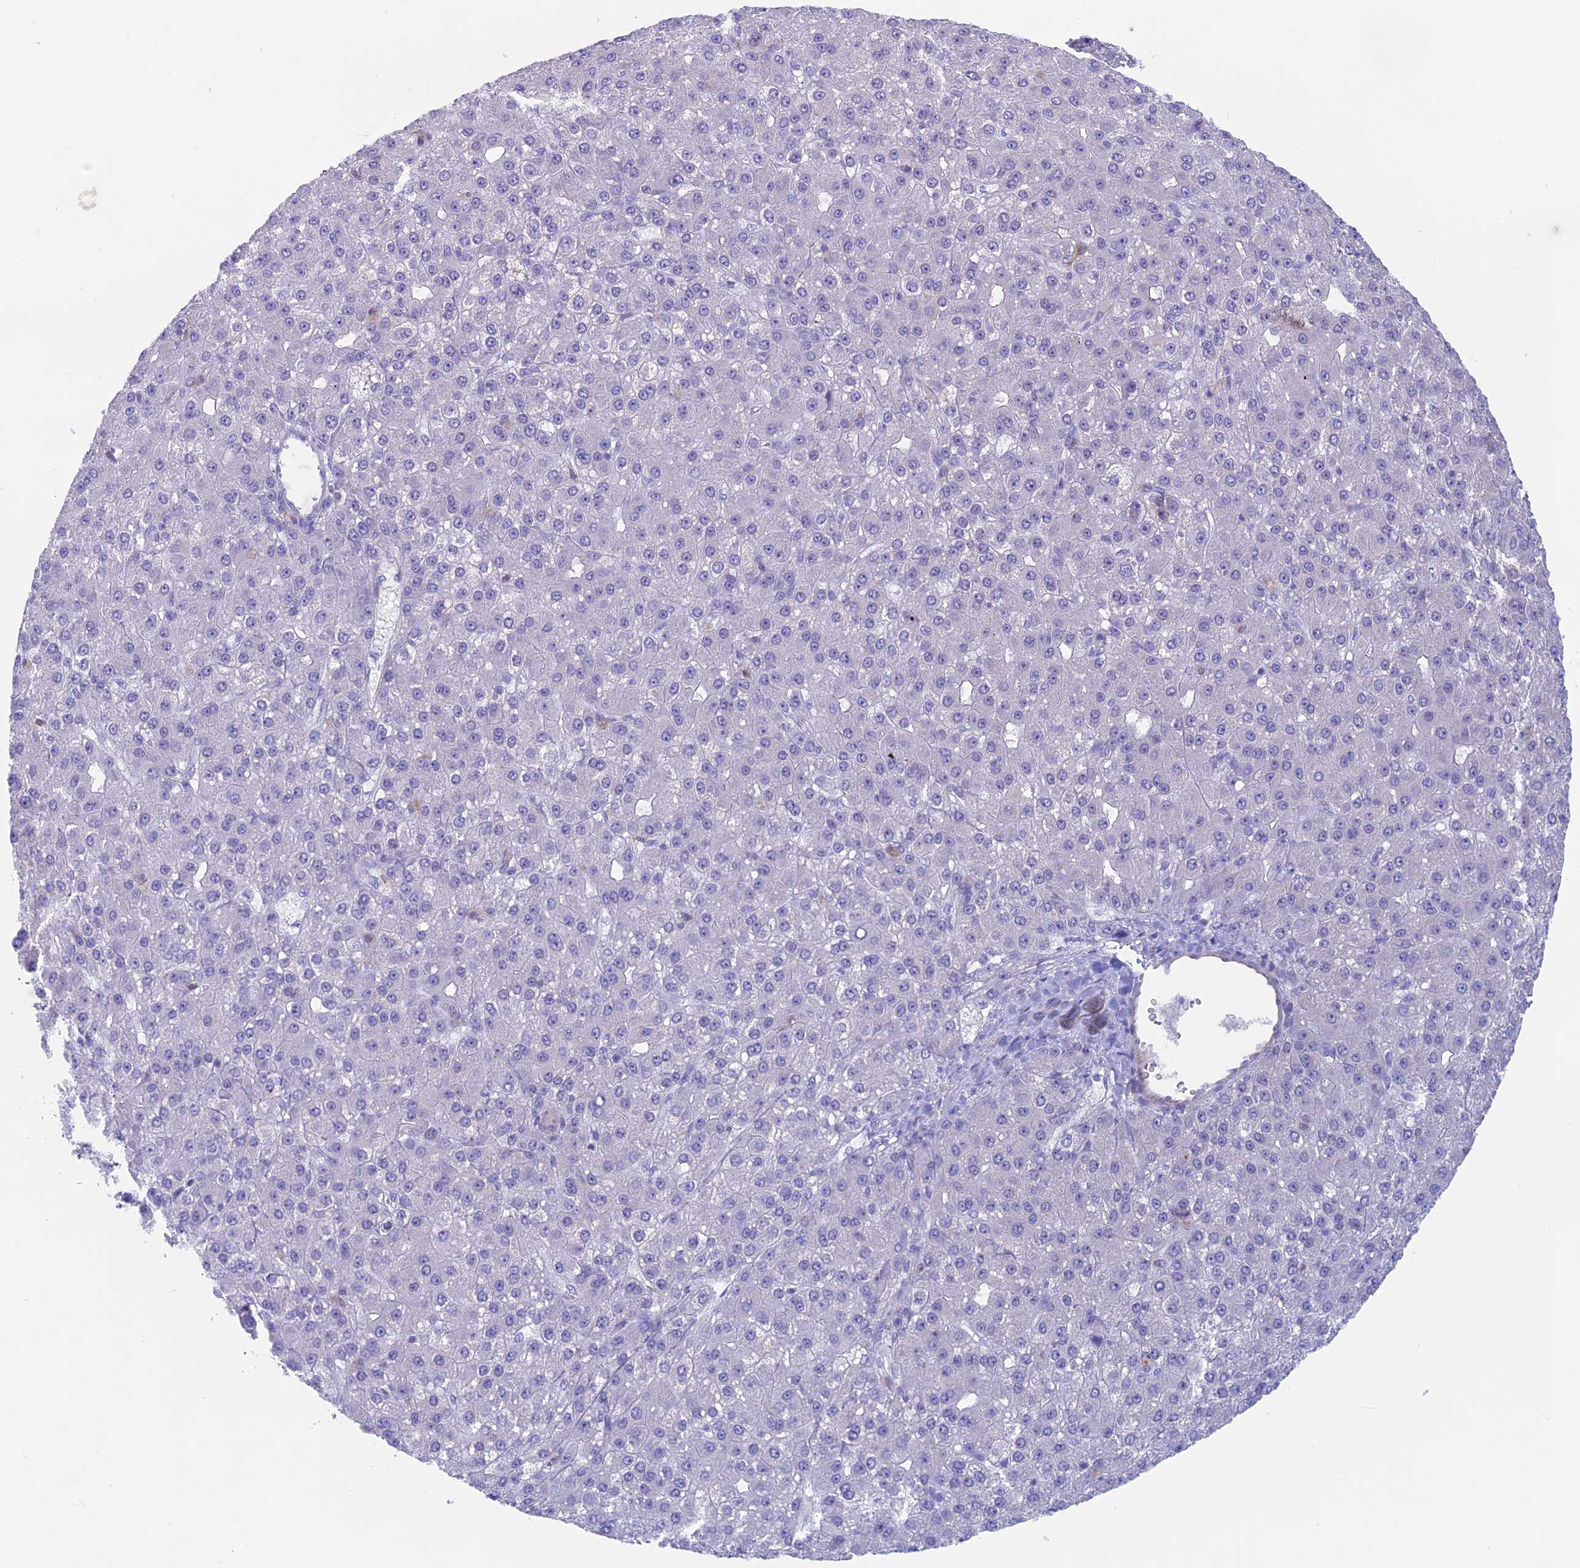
{"staining": {"intensity": "negative", "quantity": "none", "location": "none"}, "tissue": "liver cancer", "cell_type": "Tumor cells", "image_type": "cancer", "snomed": [{"axis": "morphology", "description": "Carcinoma, Hepatocellular, NOS"}, {"axis": "topography", "description": "Liver"}], "caption": "Human liver cancer stained for a protein using immunohistochemistry displays no positivity in tumor cells.", "gene": "SNTN", "patient": {"sex": "male", "age": 67}}